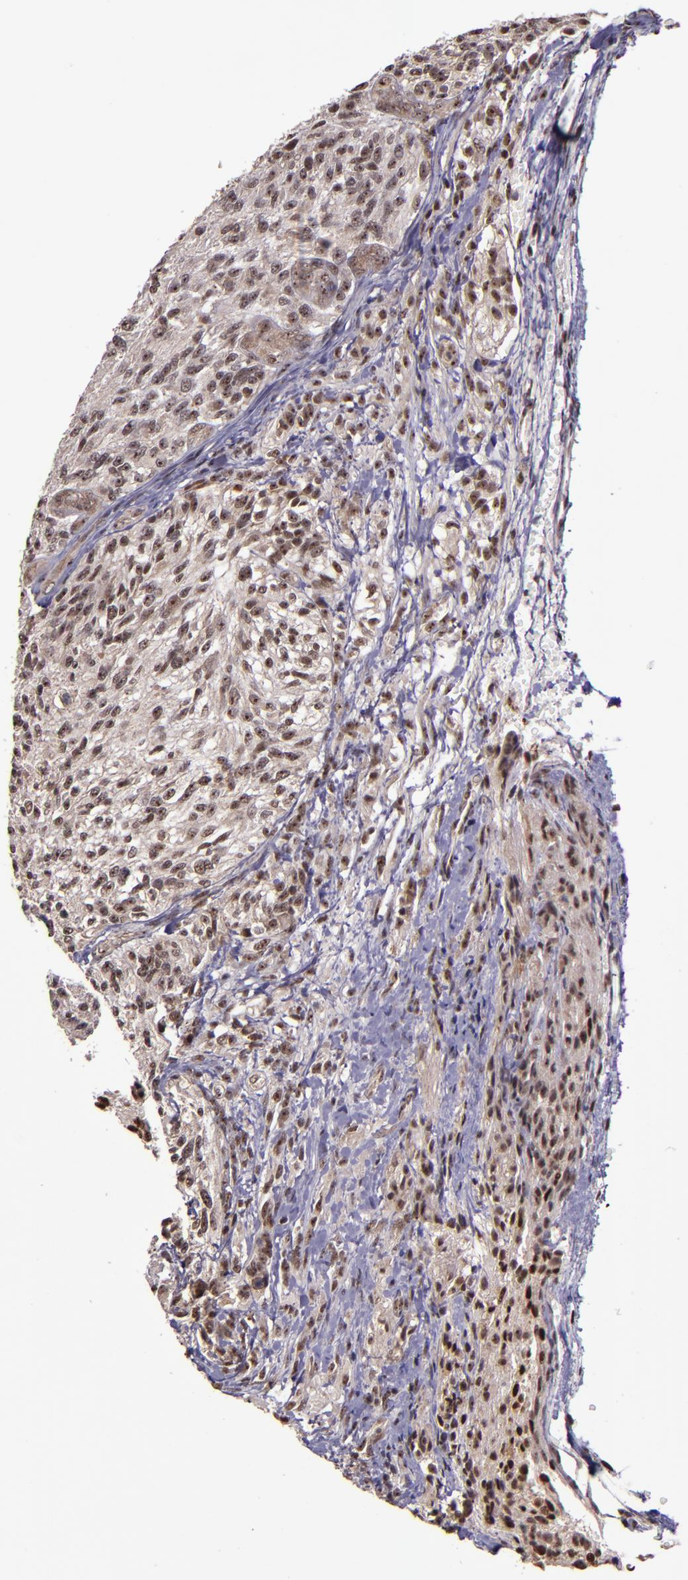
{"staining": {"intensity": "strong", "quantity": ">75%", "location": "nuclear"}, "tissue": "glioma", "cell_type": "Tumor cells", "image_type": "cancer", "snomed": [{"axis": "morphology", "description": "Normal tissue, NOS"}, {"axis": "morphology", "description": "Glioma, malignant, High grade"}, {"axis": "topography", "description": "Cerebral cortex"}], "caption": "High-magnification brightfield microscopy of glioma stained with DAB (3,3'-diaminobenzidine) (brown) and counterstained with hematoxylin (blue). tumor cells exhibit strong nuclear positivity is appreciated in about>75% of cells.", "gene": "CECR2", "patient": {"sex": "male", "age": 56}}